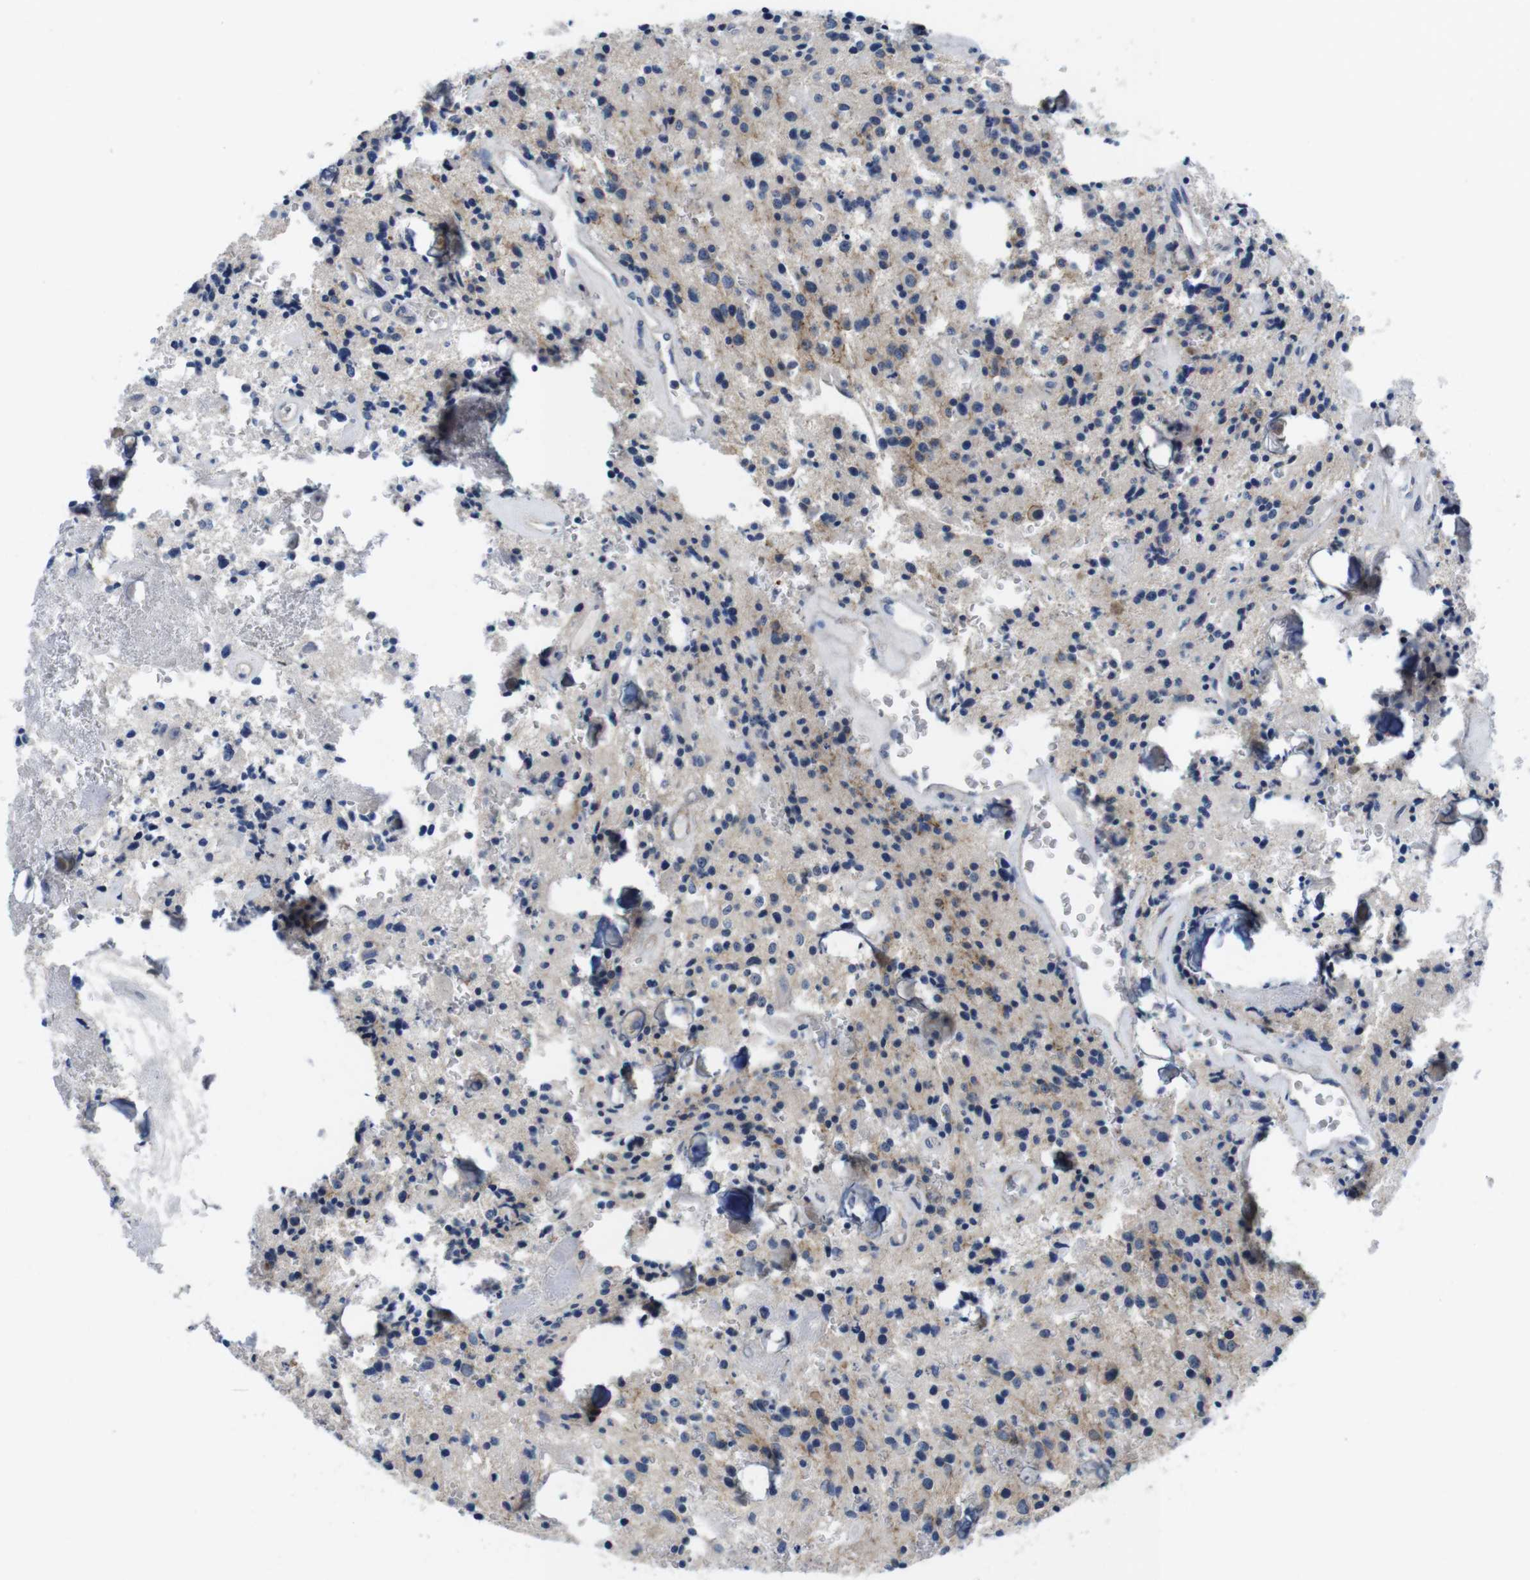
{"staining": {"intensity": "moderate", "quantity": "25%-75%", "location": "cytoplasmic/membranous"}, "tissue": "glioma", "cell_type": "Tumor cells", "image_type": "cancer", "snomed": [{"axis": "morphology", "description": "Glioma, malignant, Low grade"}, {"axis": "topography", "description": "Brain"}], "caption": "Malignant glioma (low-grade) tissue shows moderate cytoplasmic/membranous expression in about 25%-75% of tumor cells (DAB (3,3'-diaminobenzidine) = brown stain, brightfield microscopy at high magnification).", "gene": "SCRIB", "patient": {"sex": "male", "age": 58}}